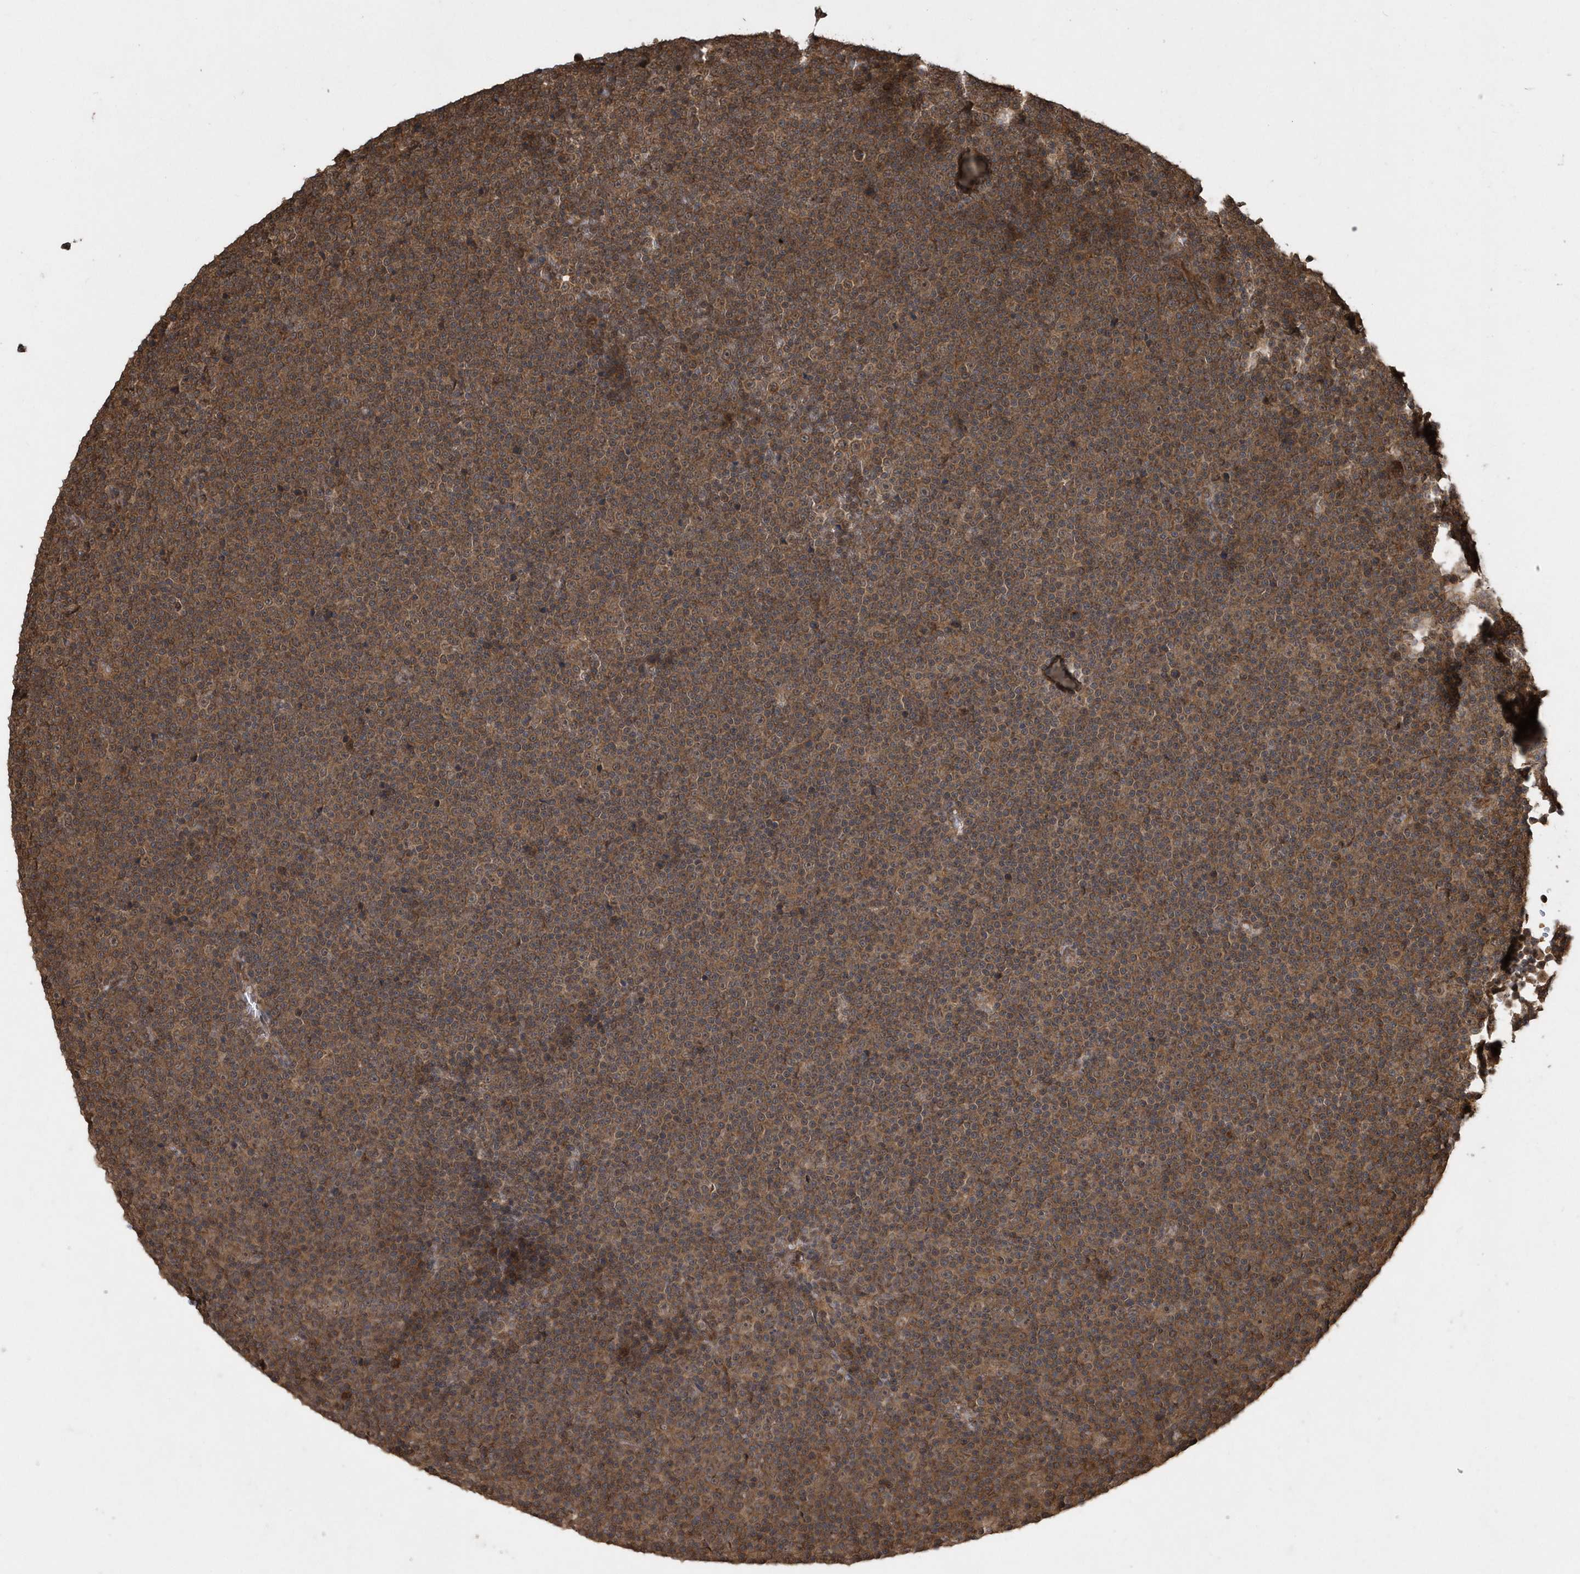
{"staining": {"intensity": "moderate", "quantity": ">75%", "location": "cytoplasmic/membranous"}, "tissue": "lymphoma", "cell_type": "Tumor cells", "image_type": "cancer", "snomed": [{"axis": "morphology", "description": "Malignant lymphoma, non-Hodgkin's type, Low grade"}, {"axis": "topography", "description": "Lymph node"}], "caption": "Tumor cells exhibit medium levels of moderate cytoplasmic/membranous expression in approximately >75% of cells in malignant lymphoma, non-Hodgkin's type (low-grade).", "gene": "WASHC5", "patient": {"sex": "female", "age": 67}}